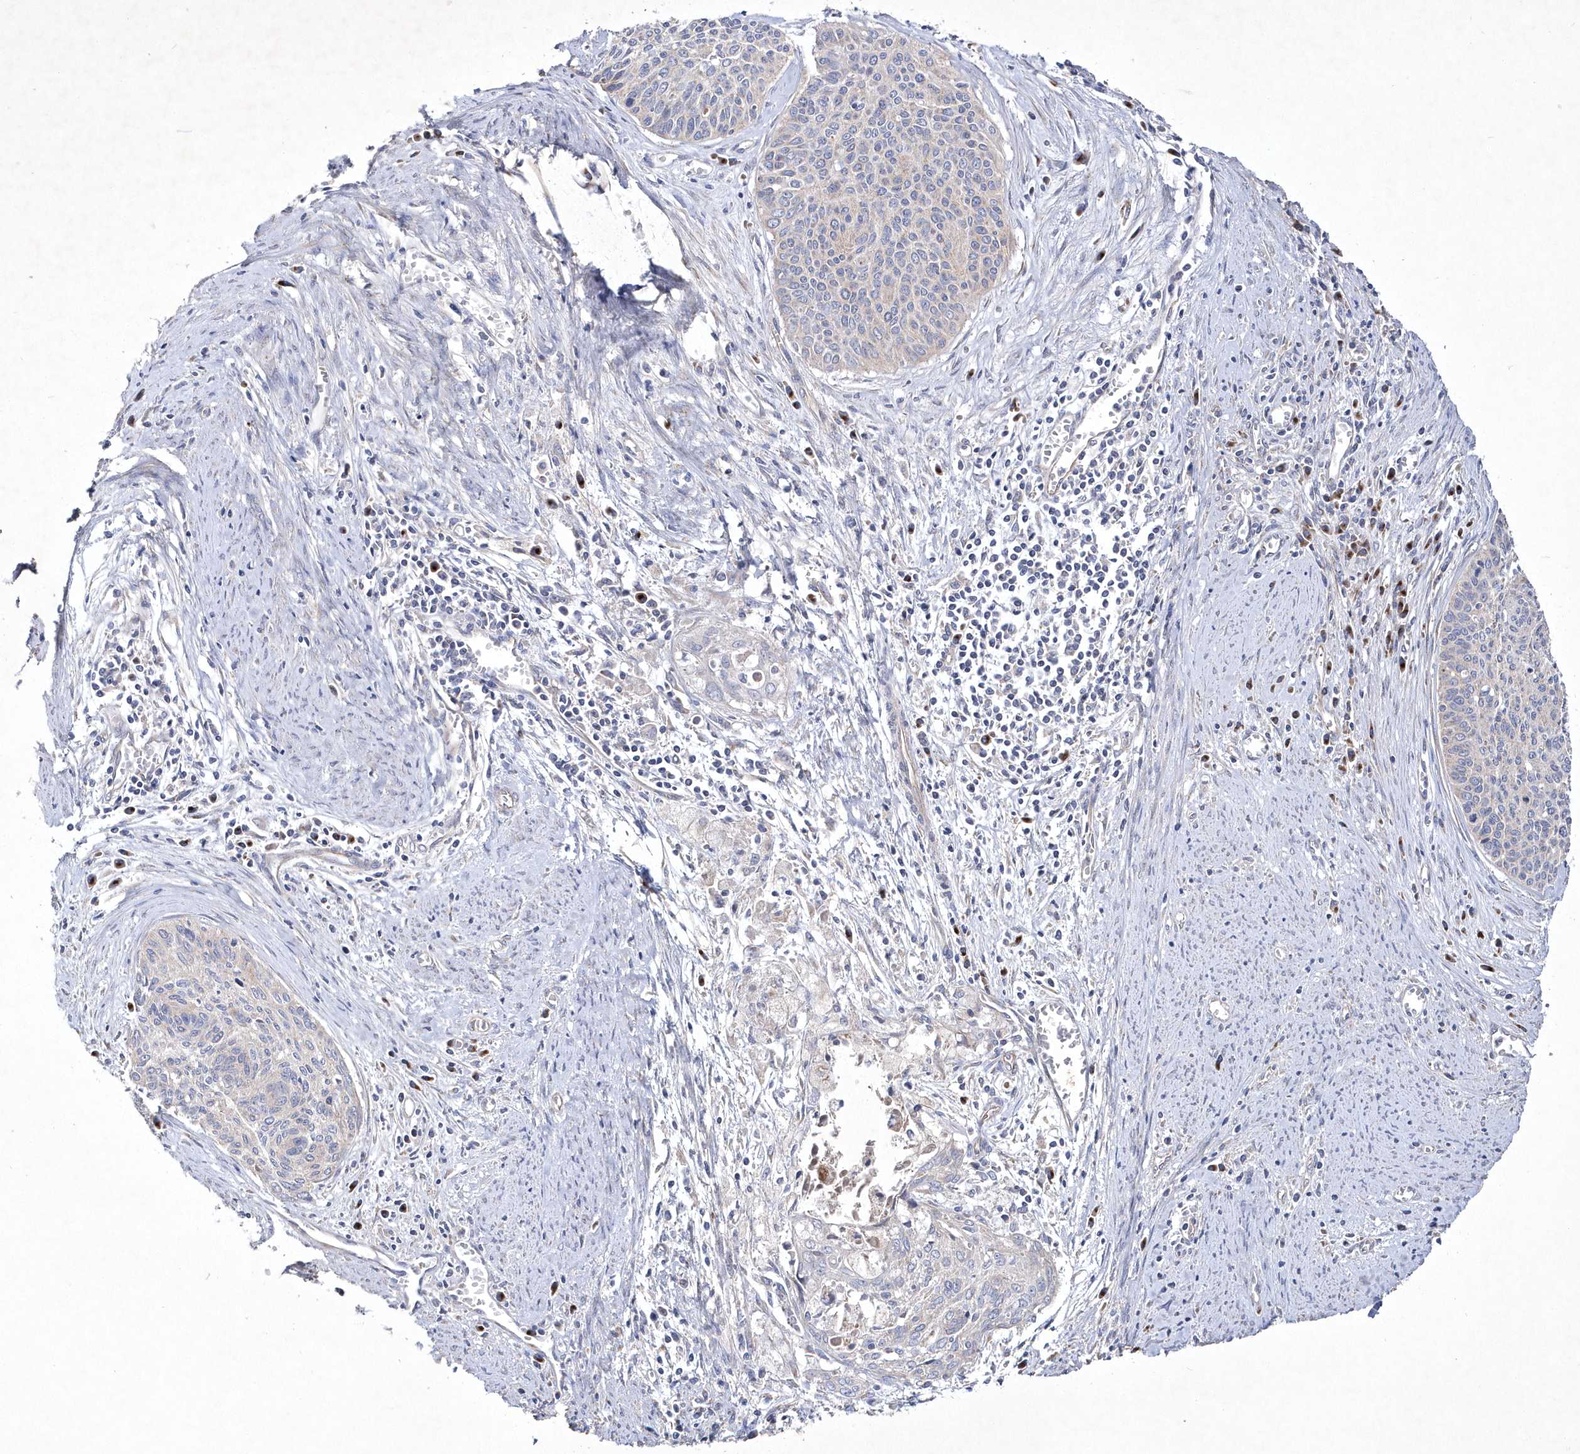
{"staining": {"intensity": "negative", "quantity": "none", "location": "none"}, "tissue": "cervical cancer", "cell_type": "Tumor cells", "image_type": "cancer", "snomed": [{"axis": "morphology", "description": "Squamous cell carcinoma, NOS"}, {"axis": "topography", "description": "Cervix"}], "caption": "Cervical cancer (squamous cell carcinoma) was stained to show a protein in brown. There is no significant staining in tumor cells.", "gene": "METTL8", "patient": {"sex": "female", "age": 55}}